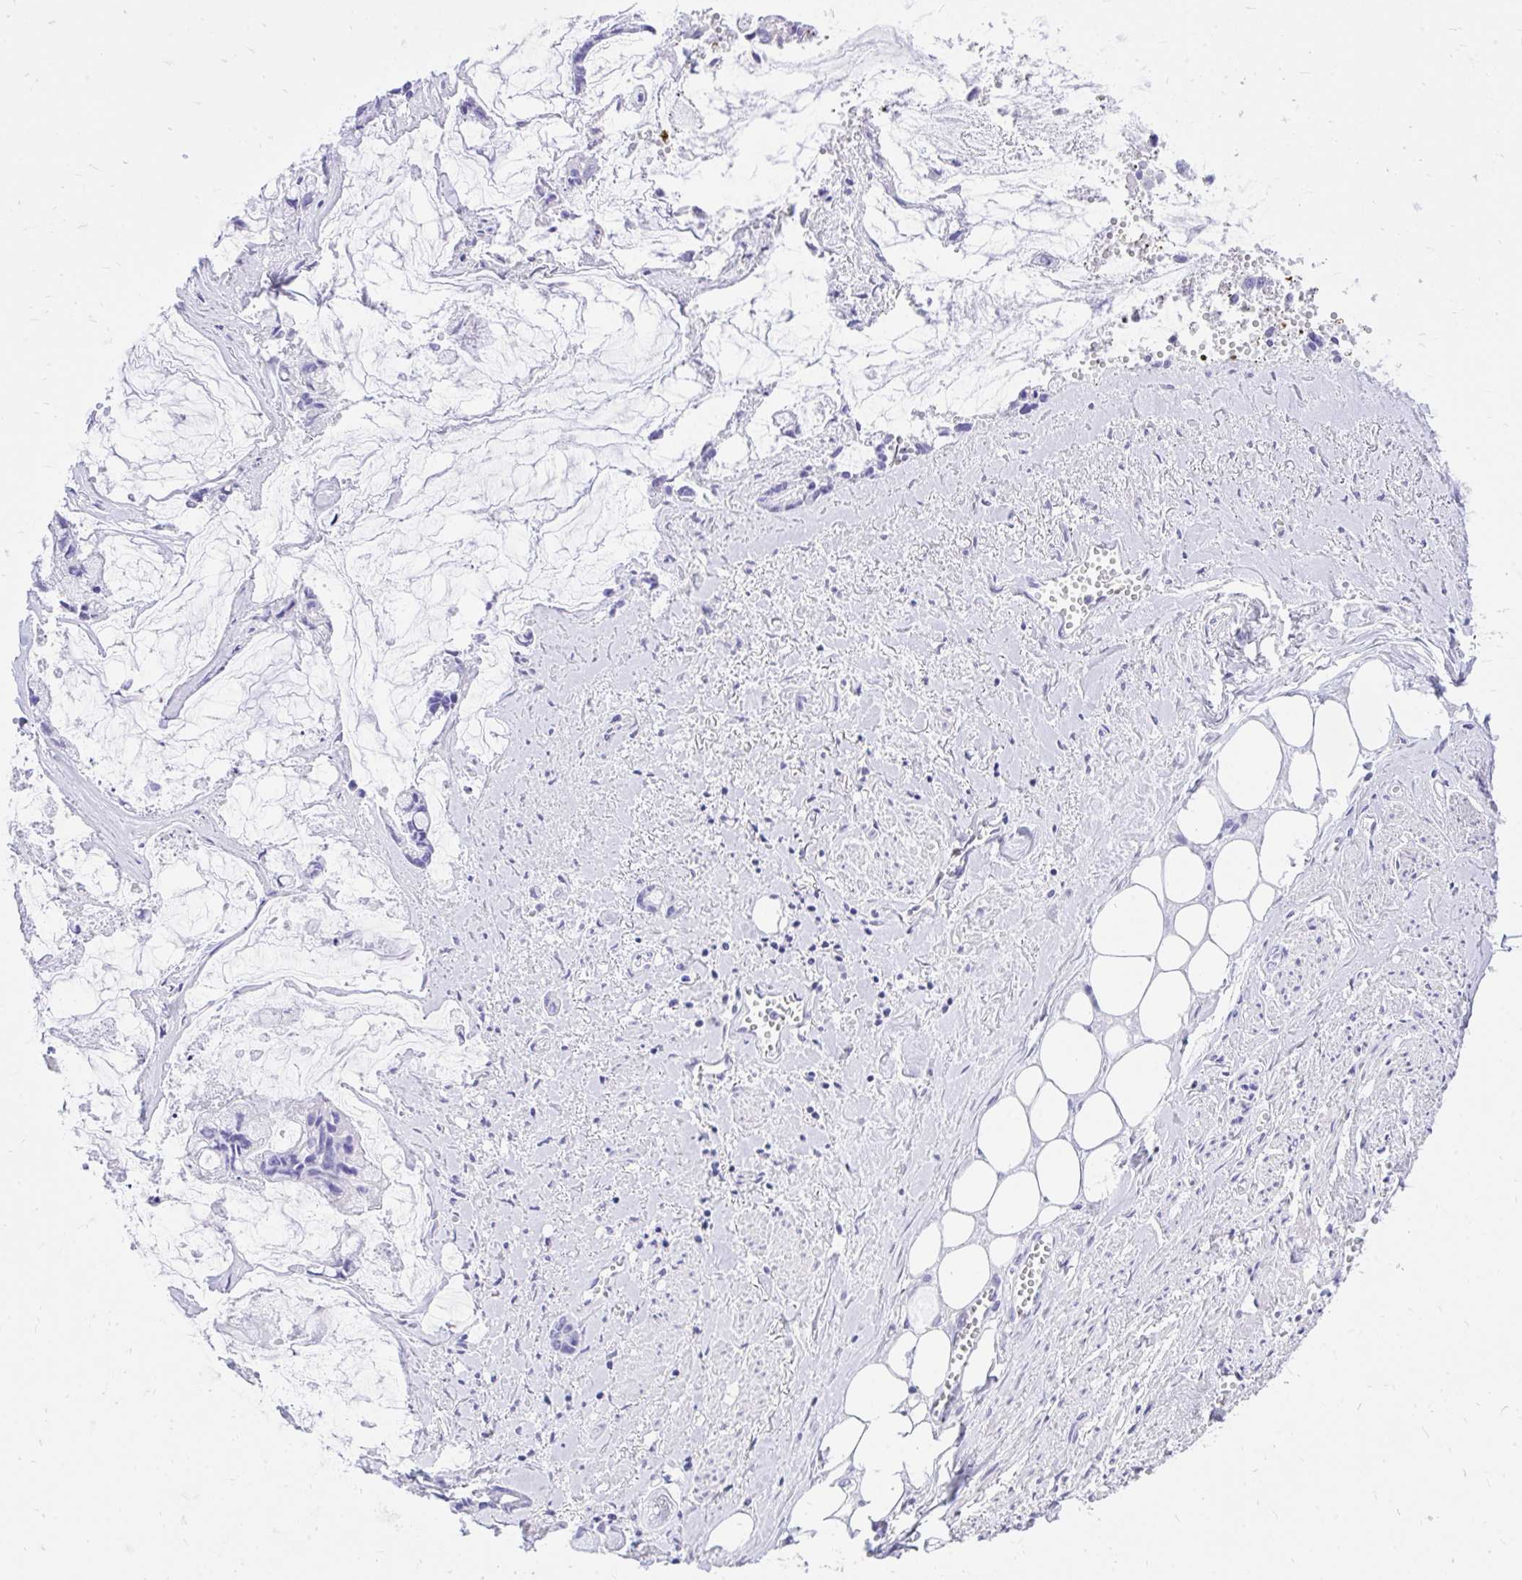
{"staining": {"intensity": "negative", "quantity": "none", "location": "none"}, "tissue": "ovarian cancer", "cell_type": "Tumor cells", "image_type": "cancer", "snomed": [{"axis": "morphology", "description": "Cystadenocarcinoma, mucinous, NOS"}, {"axis": "topography", "description": "Ovary"}], "caption": "Tumor cells are negative for brown protein staining in ovarian cancer.", "gene": "MON1A", "patient": {"sex": "female", "age": 90}}